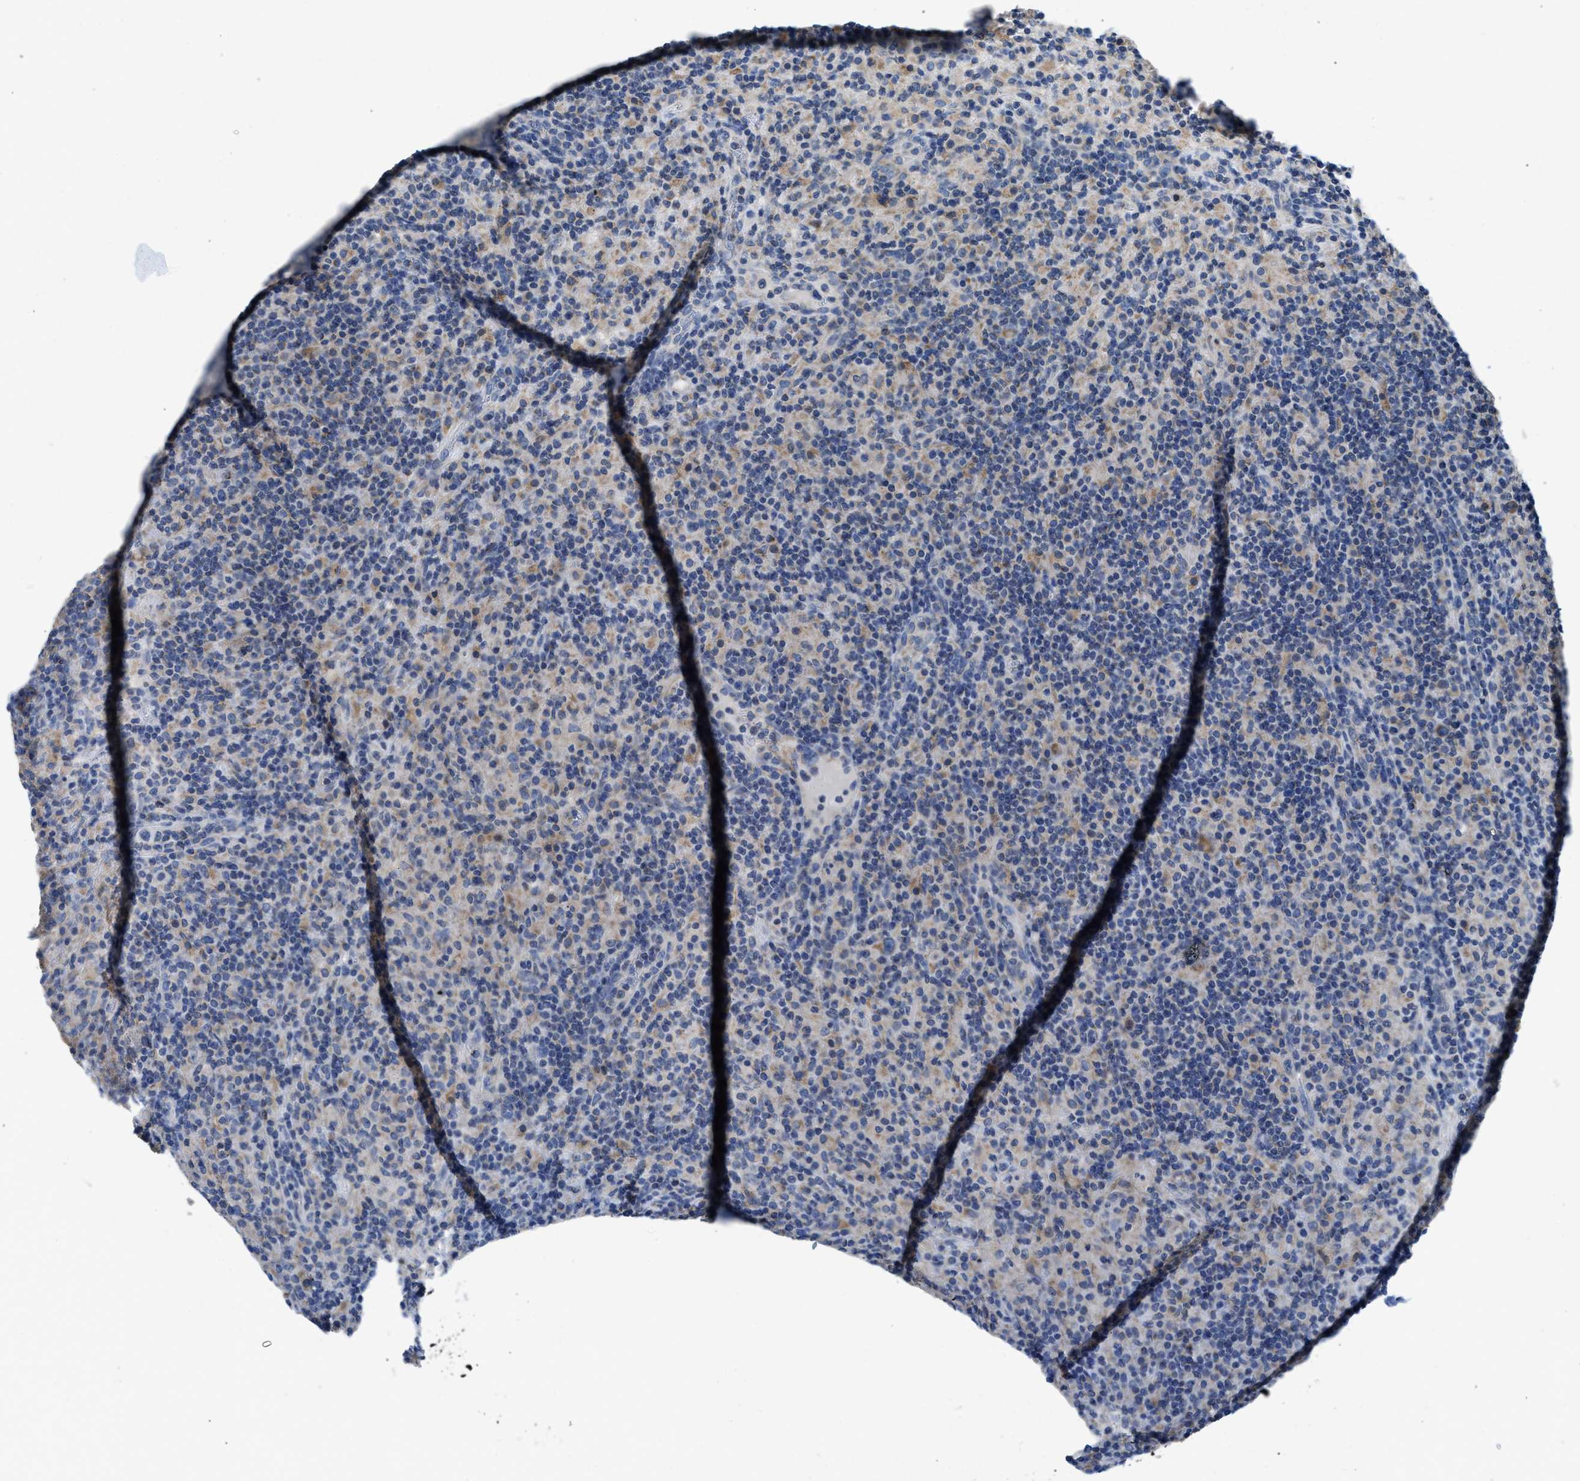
{"staining": {"intensity": "weak", "quantity": "<25%", "location": "cytoplasmic/membranous"}, "tissue": "lymphoma", "cell_type": "Tumor cells", "image_type": "cancer", "snomed": [{"axis": "morphology", "description": "Hodgkin's disease, NOS"}, {"axis": "topography", "description": "Lymph node"}], "caption": "This is a photomicrograph of immunohistochemistry (IHC) staining of lymphoma, which shows no positivity in tumor cells.", "gene": "SLC25A13", "patient": {"sex": "male", "age": 70}}